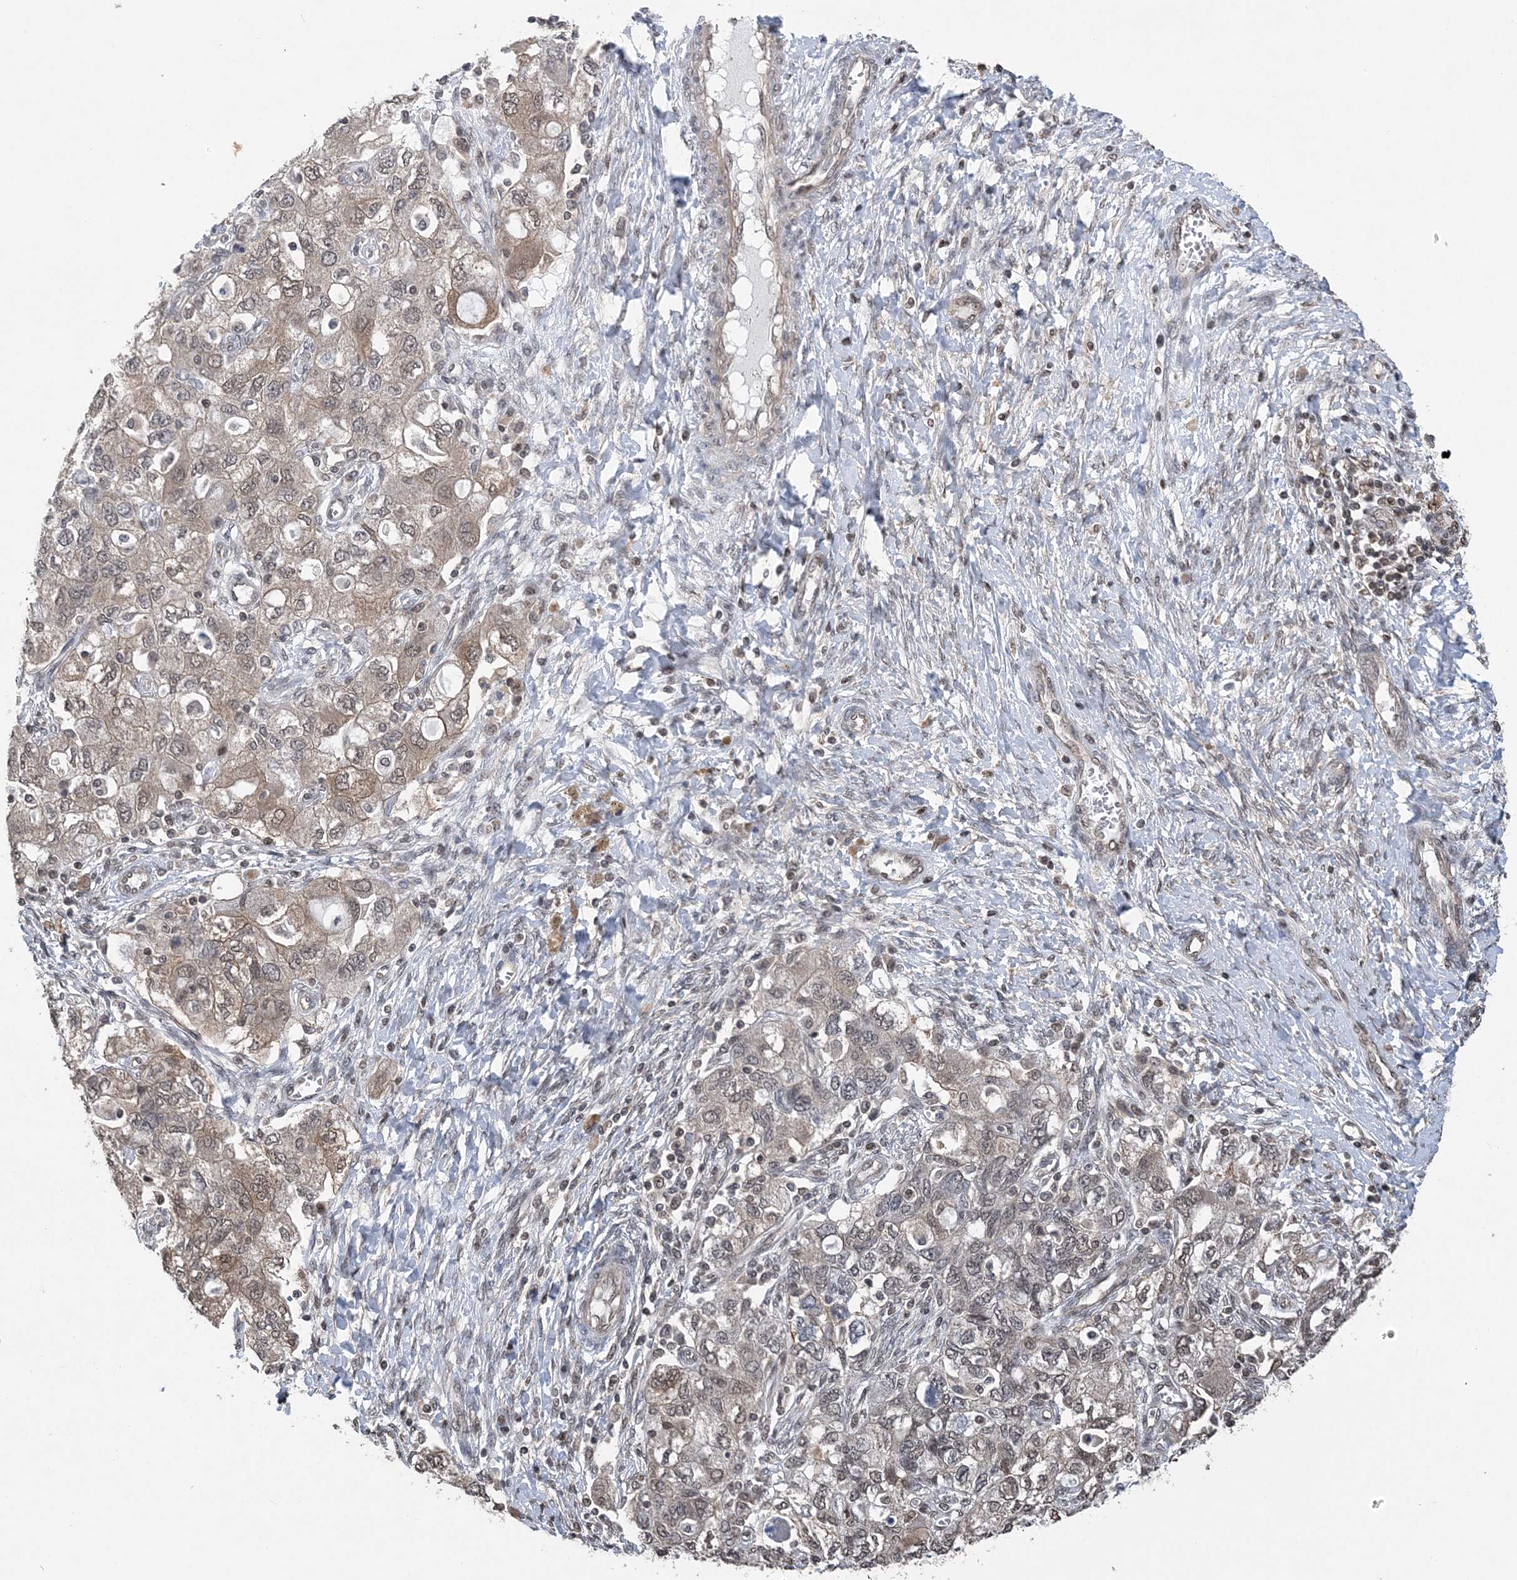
{"staining": {"intensity": "weak", "quantity": ">75%", "location": "cytoplasmic/membranous,nuclear"}, "tissue": "ovarian cancer", "cell_type": "Tumor cells", "image_type": "cancer", "snomed": [{"axis": "morphology", "description": "Carcinoma, NOS"}, {"axis": "morphology", "description": "Cystadenocarcinoma, serous, NOS"}, {"axis": "topography", "description": "Ovary"}], "caption": "Protein positivity by IHC demonstrates weak cytoplasmic/membranous and nuclear staining in about >75% of tumor cells in ovarian cancer (serous cystadenocarcinoma). The protein is shown in brown color, while the nuclei are stained blue.", "gene": "CCDC152", "patient": {"sex": "female", "age": 69}}